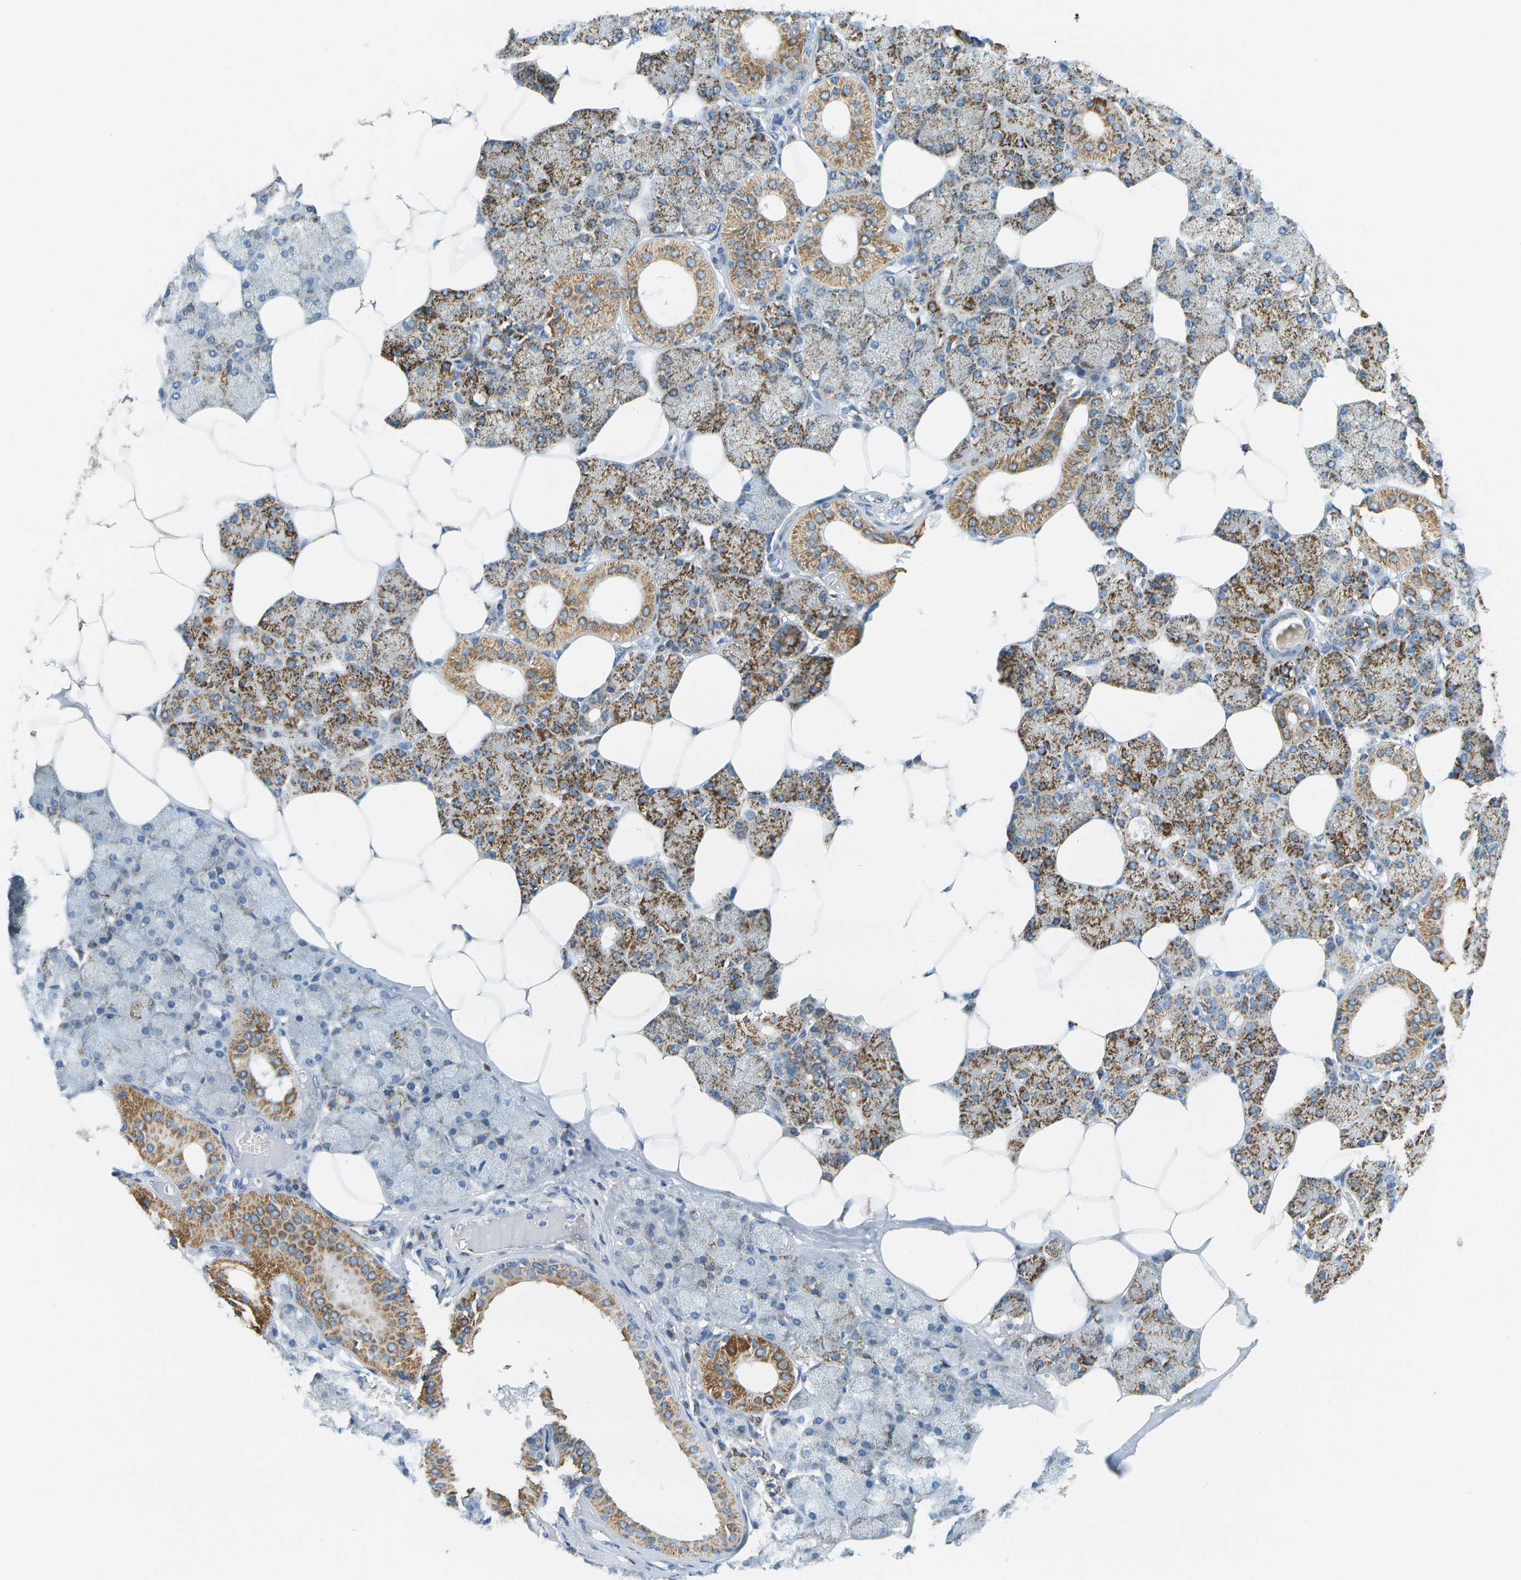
{"staining": {"intensity": "moderate", "quantity": "25%-75%", "location": "cytoplasmic/membranous"}, "tissue": "salivary gland", "cell_type": "Glandular cells", "image_type": "normal", "snomed": [{"axis": "morphology", "description": "Normal tissue, NOS"}, {"axis": "topography", "description": "Salivary gland"}], "caption": "Benign salivary gland exhibits moderate cytoplasmic/membranous expression in about 25%-75% of glandular cells.", "gene": "HLCS", "patient": {"sex": "male", "age": 62}}